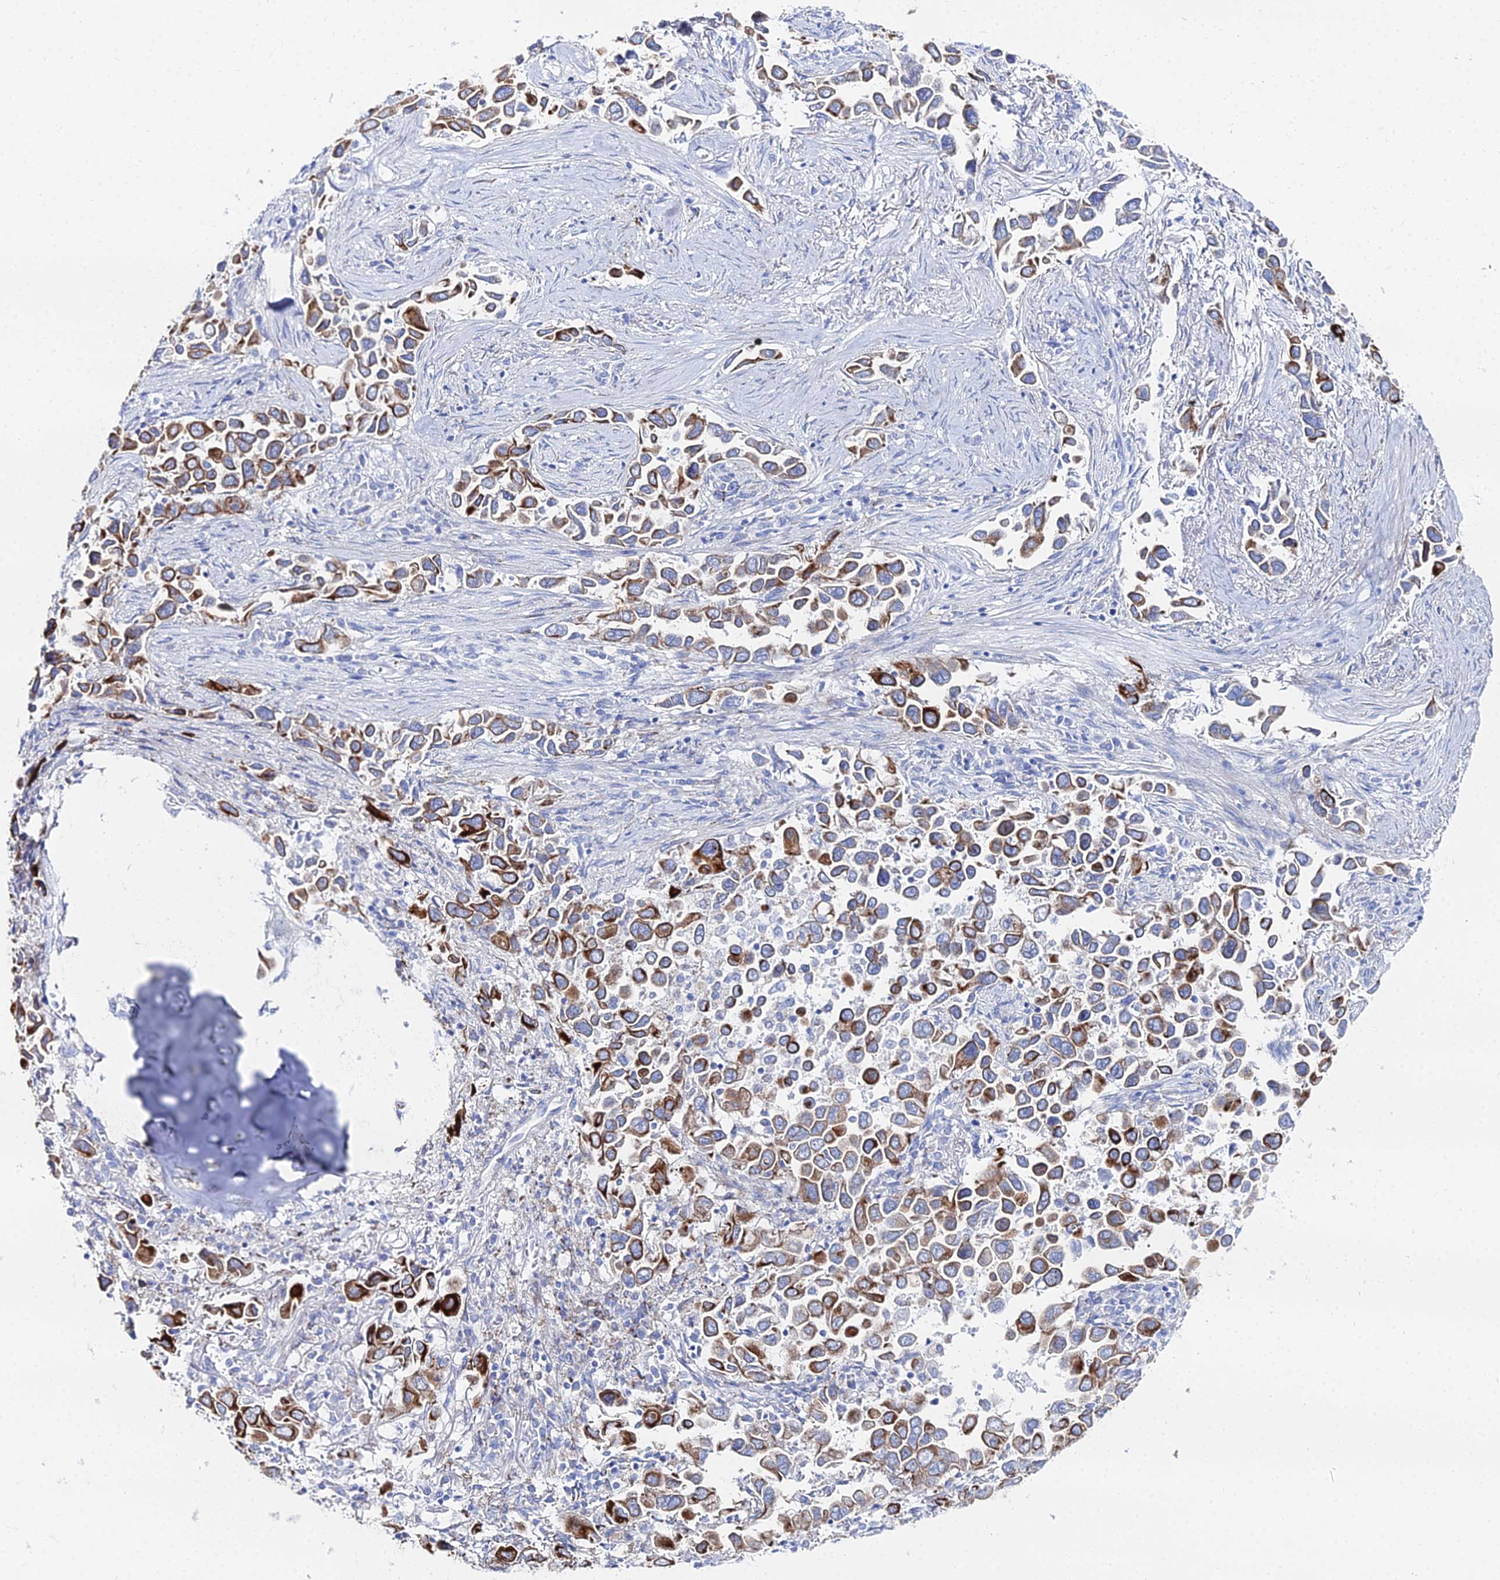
{"staining": {"intensity": "strong", "quantity": "25%-75%", "location": "cytoplasmic/membranous"}, "tissue": "lung cancer", "cell_type": "Tumor cells", "image_type": "cancer", "snomed": [{"axis": "morphology", "description": "Adenocarcinoma, NOS"}, {"axis": "topography", "description": "Lung"}], "caption": "Human adenocarcinoma (lung) stained with a brown dye demonstrates strong cytoplasmic/membranous positive staining in about 25%-75% of tumor cells.", "gene": "DHX34", "patient": {"sex": "female", "age": 76}}